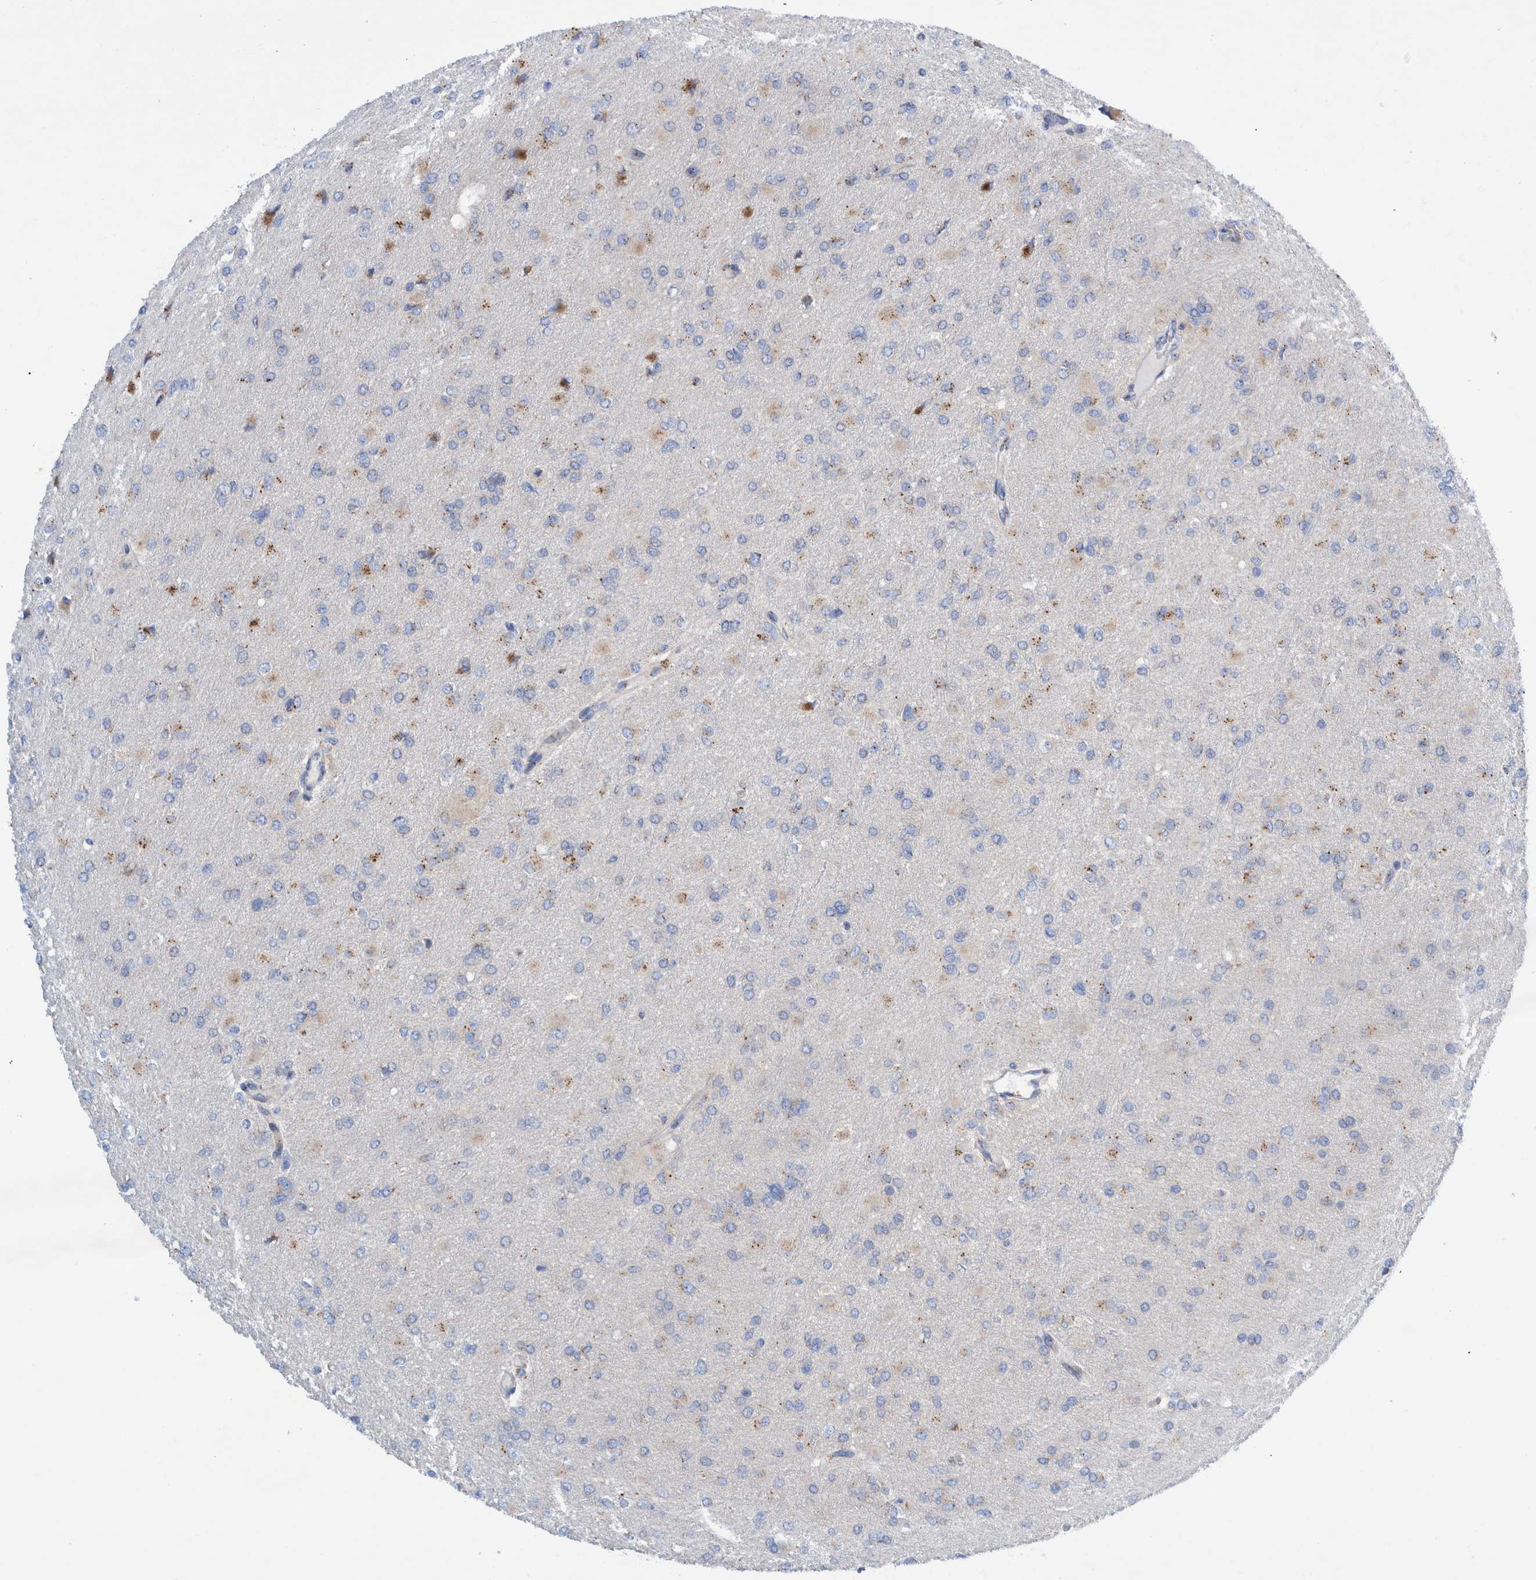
{"staining": {"intensity": "weak", "quantity": "<25%", "location": "cytoplasmic/membranous"}, "tissue": "glioma", "cell_type": "Tumor cells", "image_type": "cancer", "snomed": [{"axis": "morphology", "description": "Glioma, malignant, High grade"}, {"axis": "topography", "description": "Cerebral cortex"}], "caption": "Tumor cells show no significant protein positivity in malignant glioma (high-grade). The staining was performed using DAB to visualize the protein expression in brown, while the nuclei were stained in blue with hematoxylin (Magnification: 20x).", "gene": "TRIM58", "patient": {"sex": "female", "age": 36}}